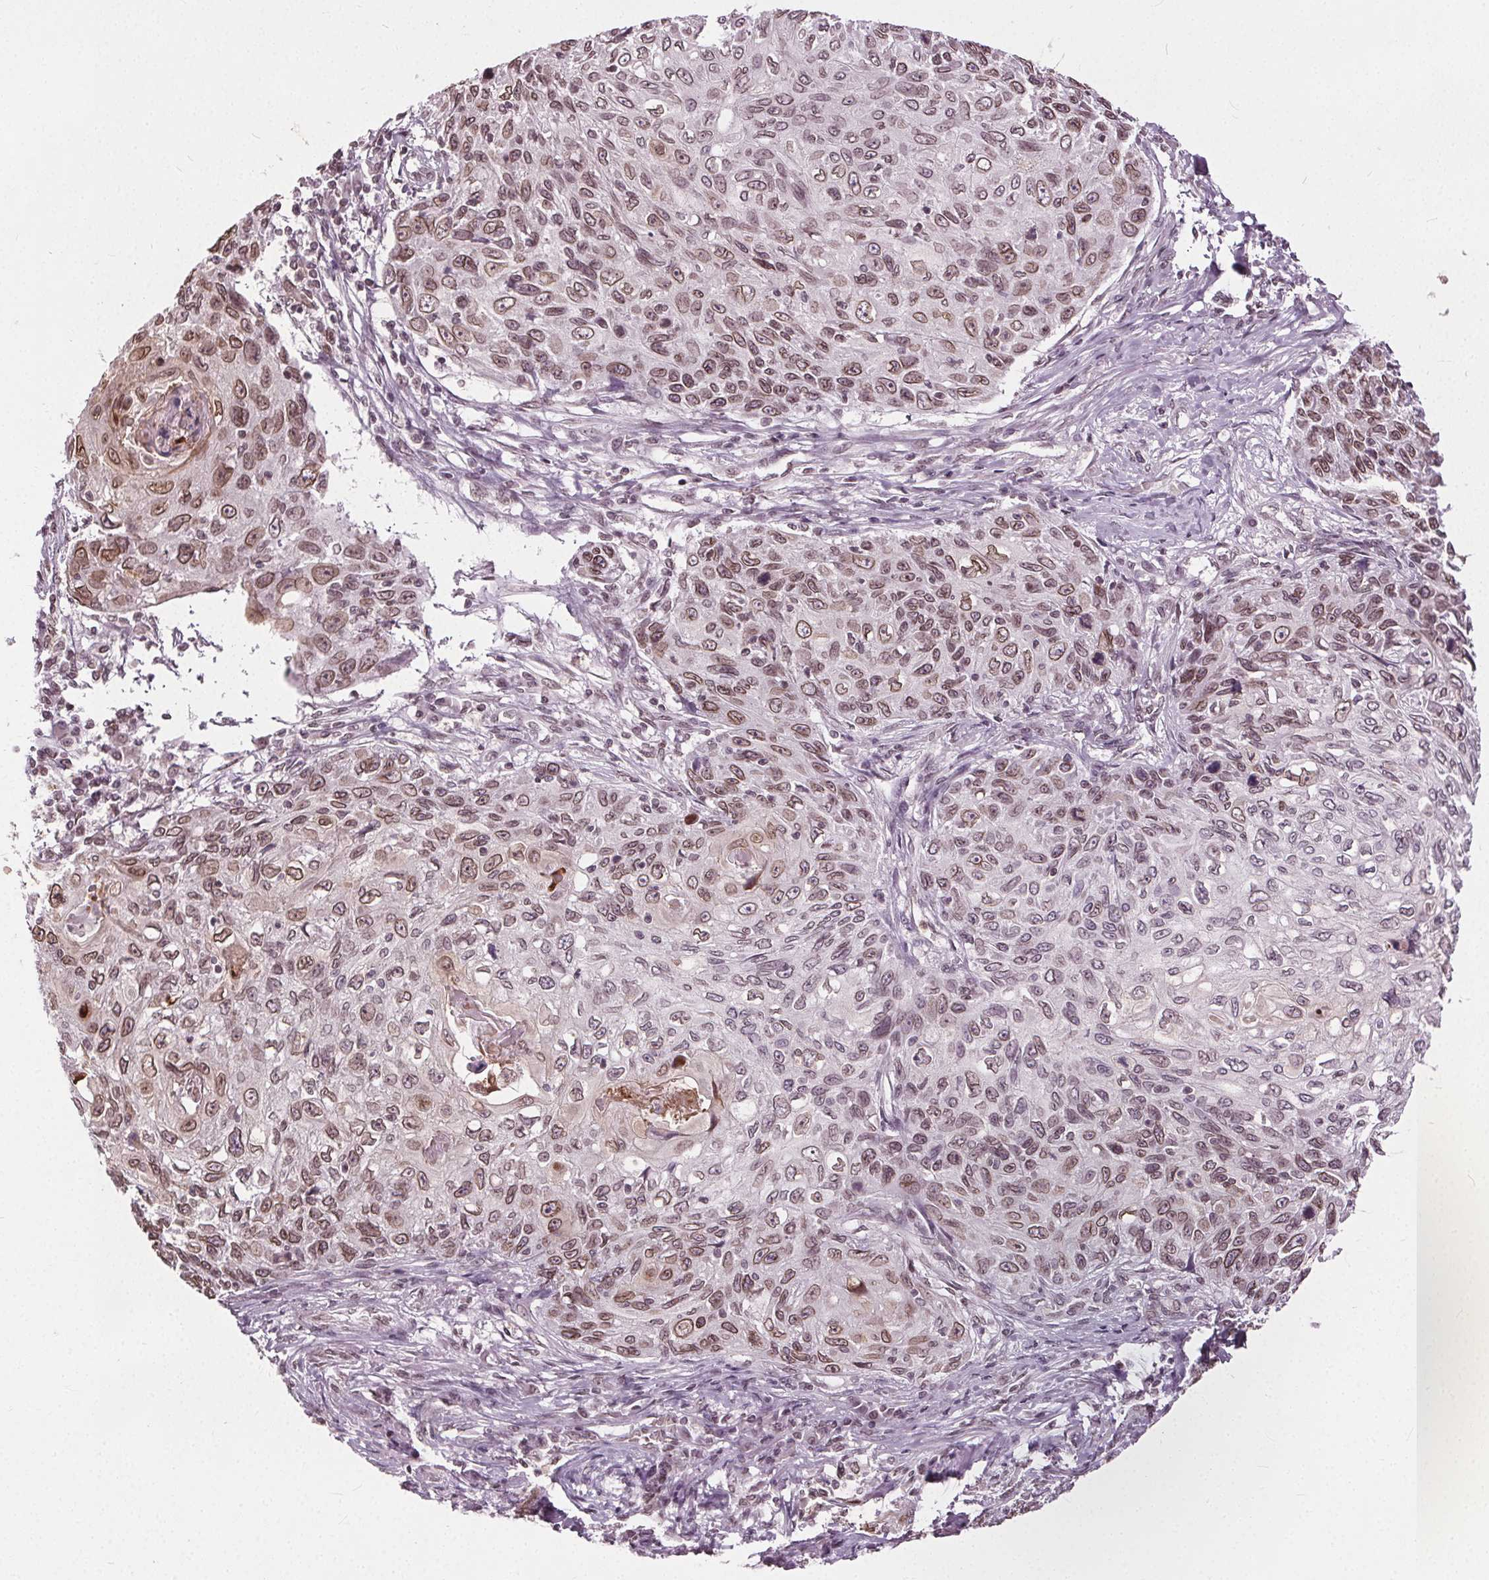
{"staining": {"intensity": "moderate", "quantity": ">75%", "location": "cytoplasmic/membranous,nuclear"}, "tissue": "skin cancer", "cell_type": "Tumor cells", "image_type": "cancer", "snomed": [{"axis": "morphology", "description": "Squamous cell carcinoma, NOS"}, {"axis": "topography", "description": "Skin"}], "caption": "This photomicrograph demonstrates immunohistochemistry (IHC) staining of skin cancer (squamous cell carcinoma), with medium moderate cytoplasmic/membranous and nuclear positivity in about >75% of tumor cells.", "gene": "TTC39C", "patient": {"sex": "male", "age": 92}}